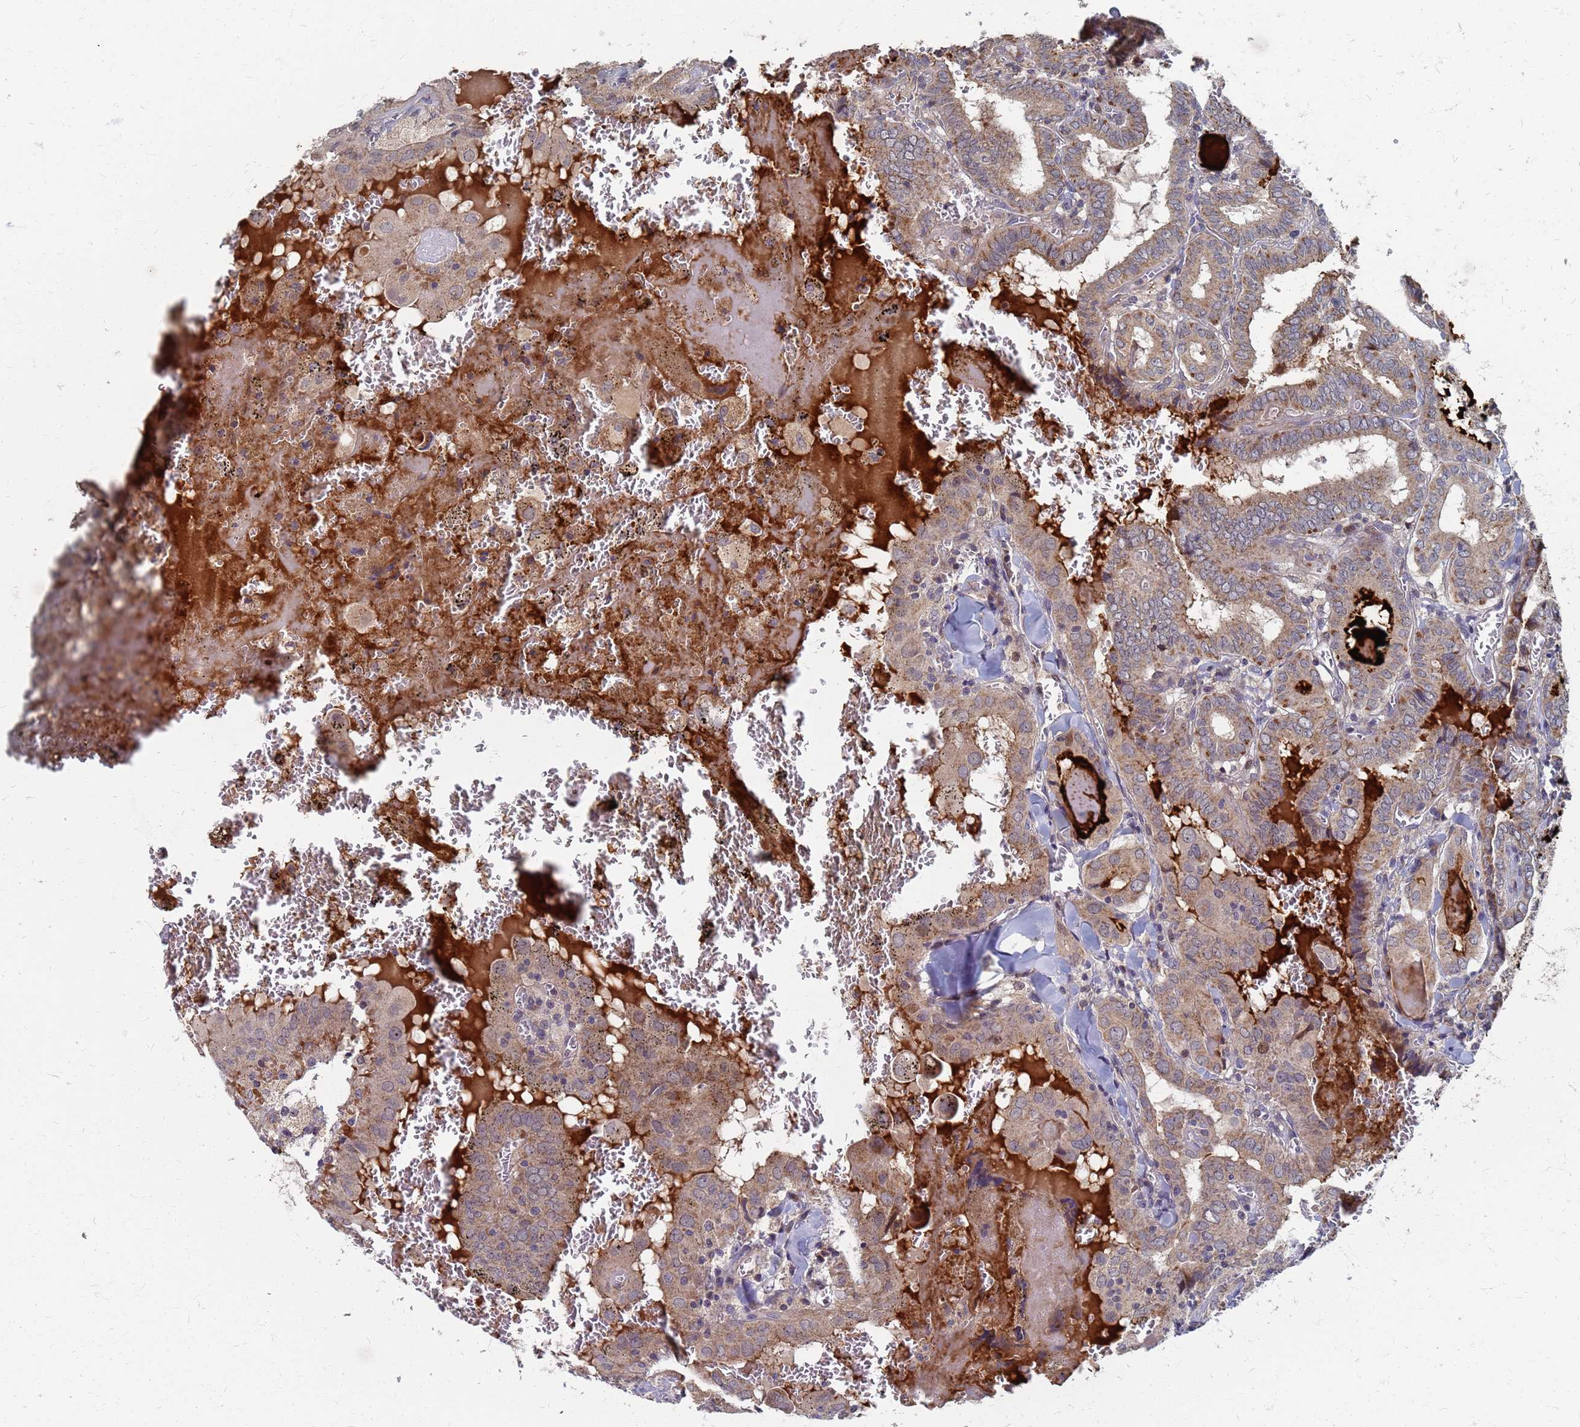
{"staining": {"intensity": "weak", "quantity": ">75%", "location": "cytoplasmic/membranous"}, "tissue": "thyroid cancer", "cell_type": "Tumor cells", "image_type": "cancer", "snomed": [{"axis": "morphology", "description": "Papillary adenocarcinoma, NOS"}, {"axis": "topography", "description": "Thyroid gland"}], "caption": "Thyroid cancer (papillary adenocarcinoma) tissue displays weak cytoplasmic/membranous staining in about >75% of tumor cells, visualized by immunohistochemistry.", "gene": "ATPAF1", "patient": {"sex": "female", "age": 72}}